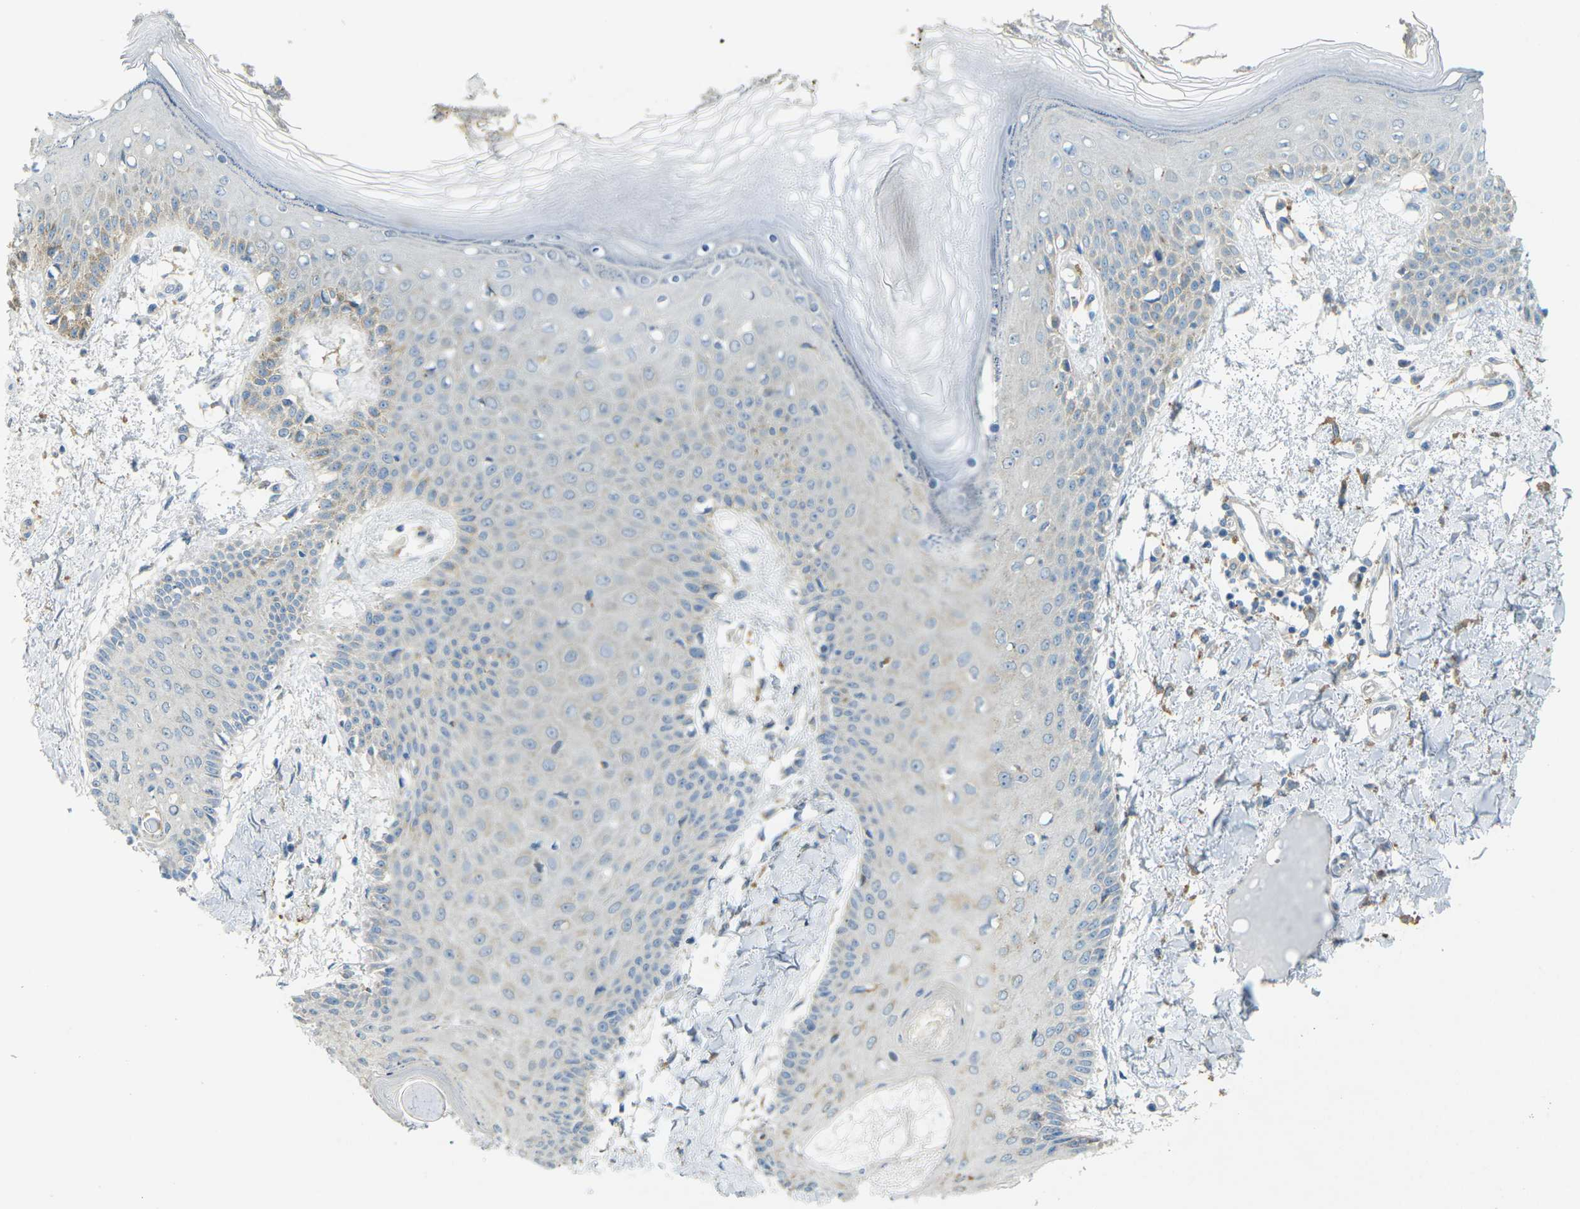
{"staining": {"intensity": "moderate", "quantity": ">75%", "location": "cytoplasmic/membranous"}, "tissue": "skin", "cell_type": "Fibroblasts", "image_type": "normal", "snomed": [{"axis": "morphology", "description": "Normal tissue, NOS"}, {"axis": "topography", "description": "Skin"}], "caption": "IHC (DAB (3,3'-diaminobenzidine)) staining of normal human skin exhibits moderate cytoplasmic/membranous protein staining in approximately >75% of fibroblasts.", "gene": "MYLK4", "patient": {"sex": "male", "age": 53}}